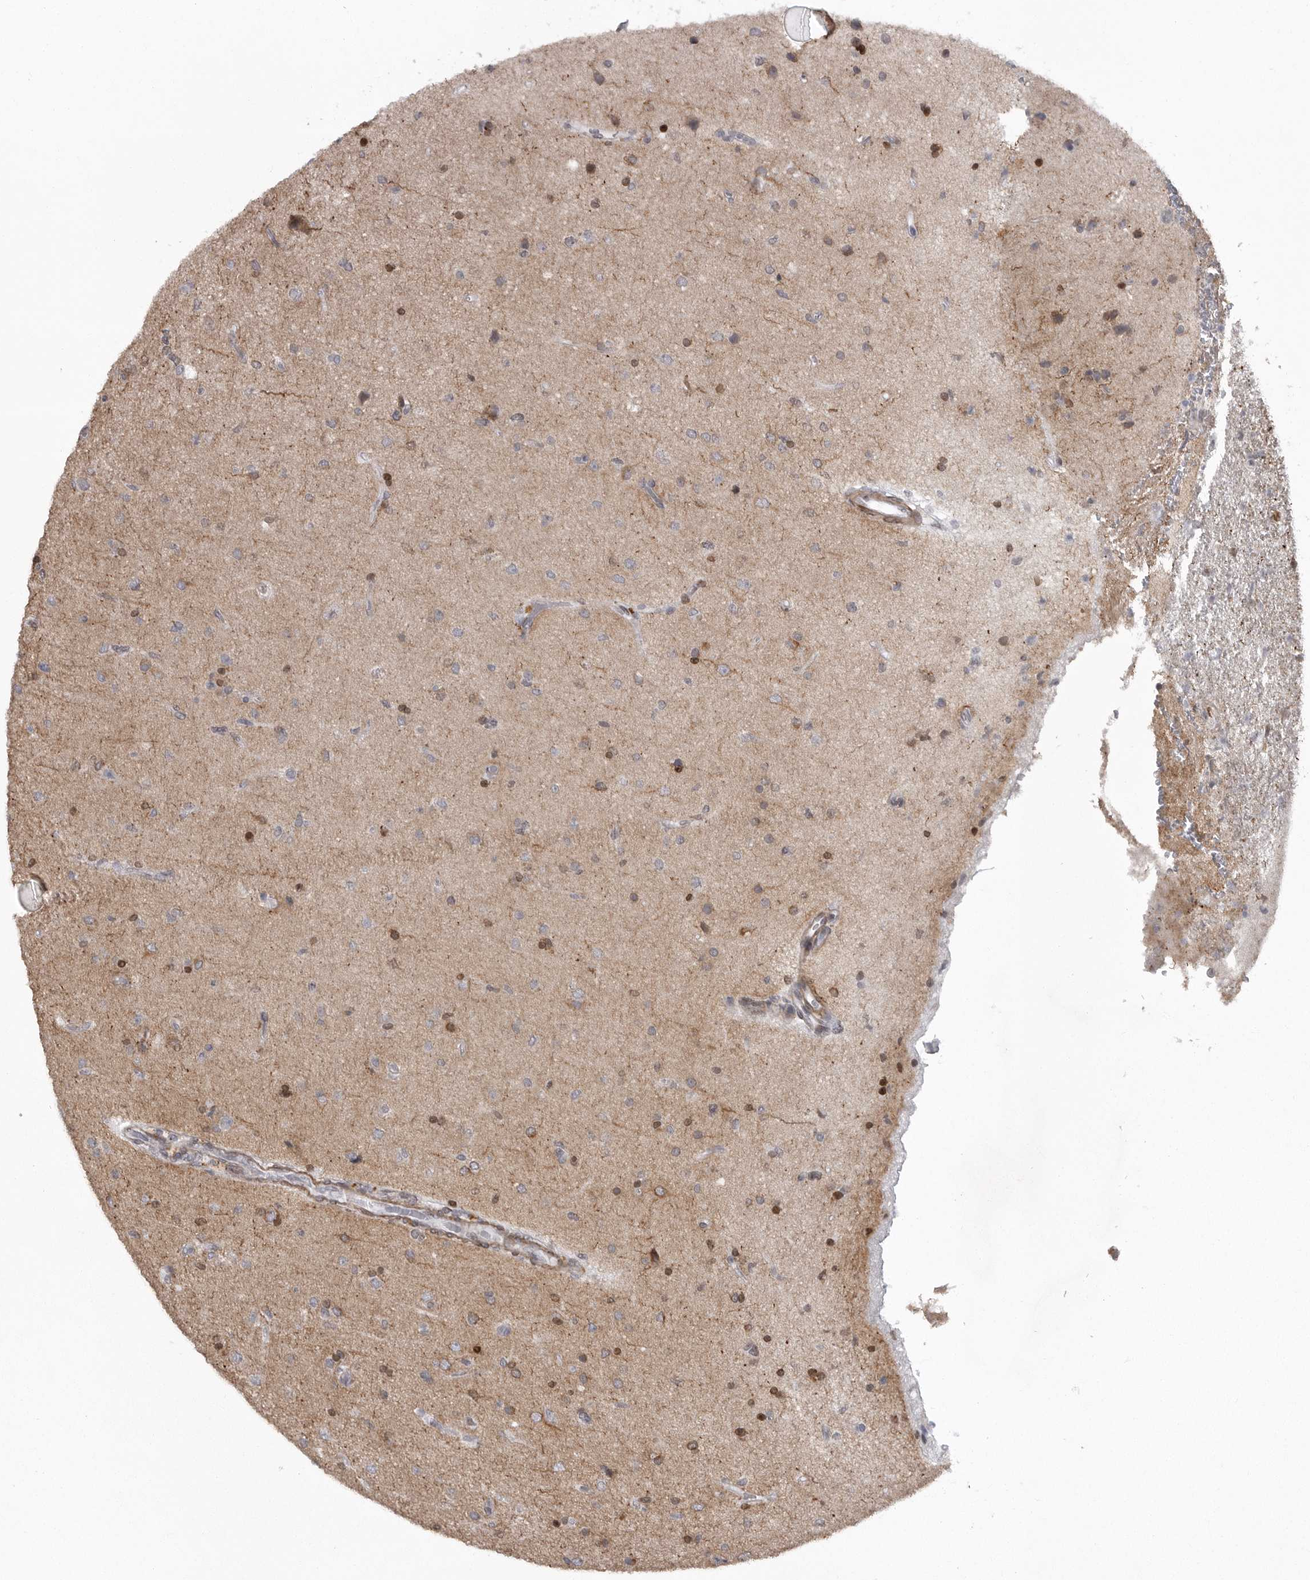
{"staining": {"intensity": "moderate", "quantity": "25%-75%", "location": "nuclear"}, "tissue": "glioma", "cell_type": "Tumor cells", "image_type": "cancer", "snomed": [{"axis": "morphology", "description": "Glioma, malignant, High grade"}, {"axis": "topography", "description": "Brain"}], "caption": "IHC staining of malignant glioma (high-grade), which reveals medium levels of moderate nuclear positivity in approximately 25%-75% of tumor cells indicating moderate nuclear protein positivity. The staining was performed using DAB (3,3'-diaminobenzidine) (brown) for protein detection and nuclei were counterstained in hematoxylin (blue).", "gene": "HMGN3", "patient": {"sex": "male", "age": 72}}